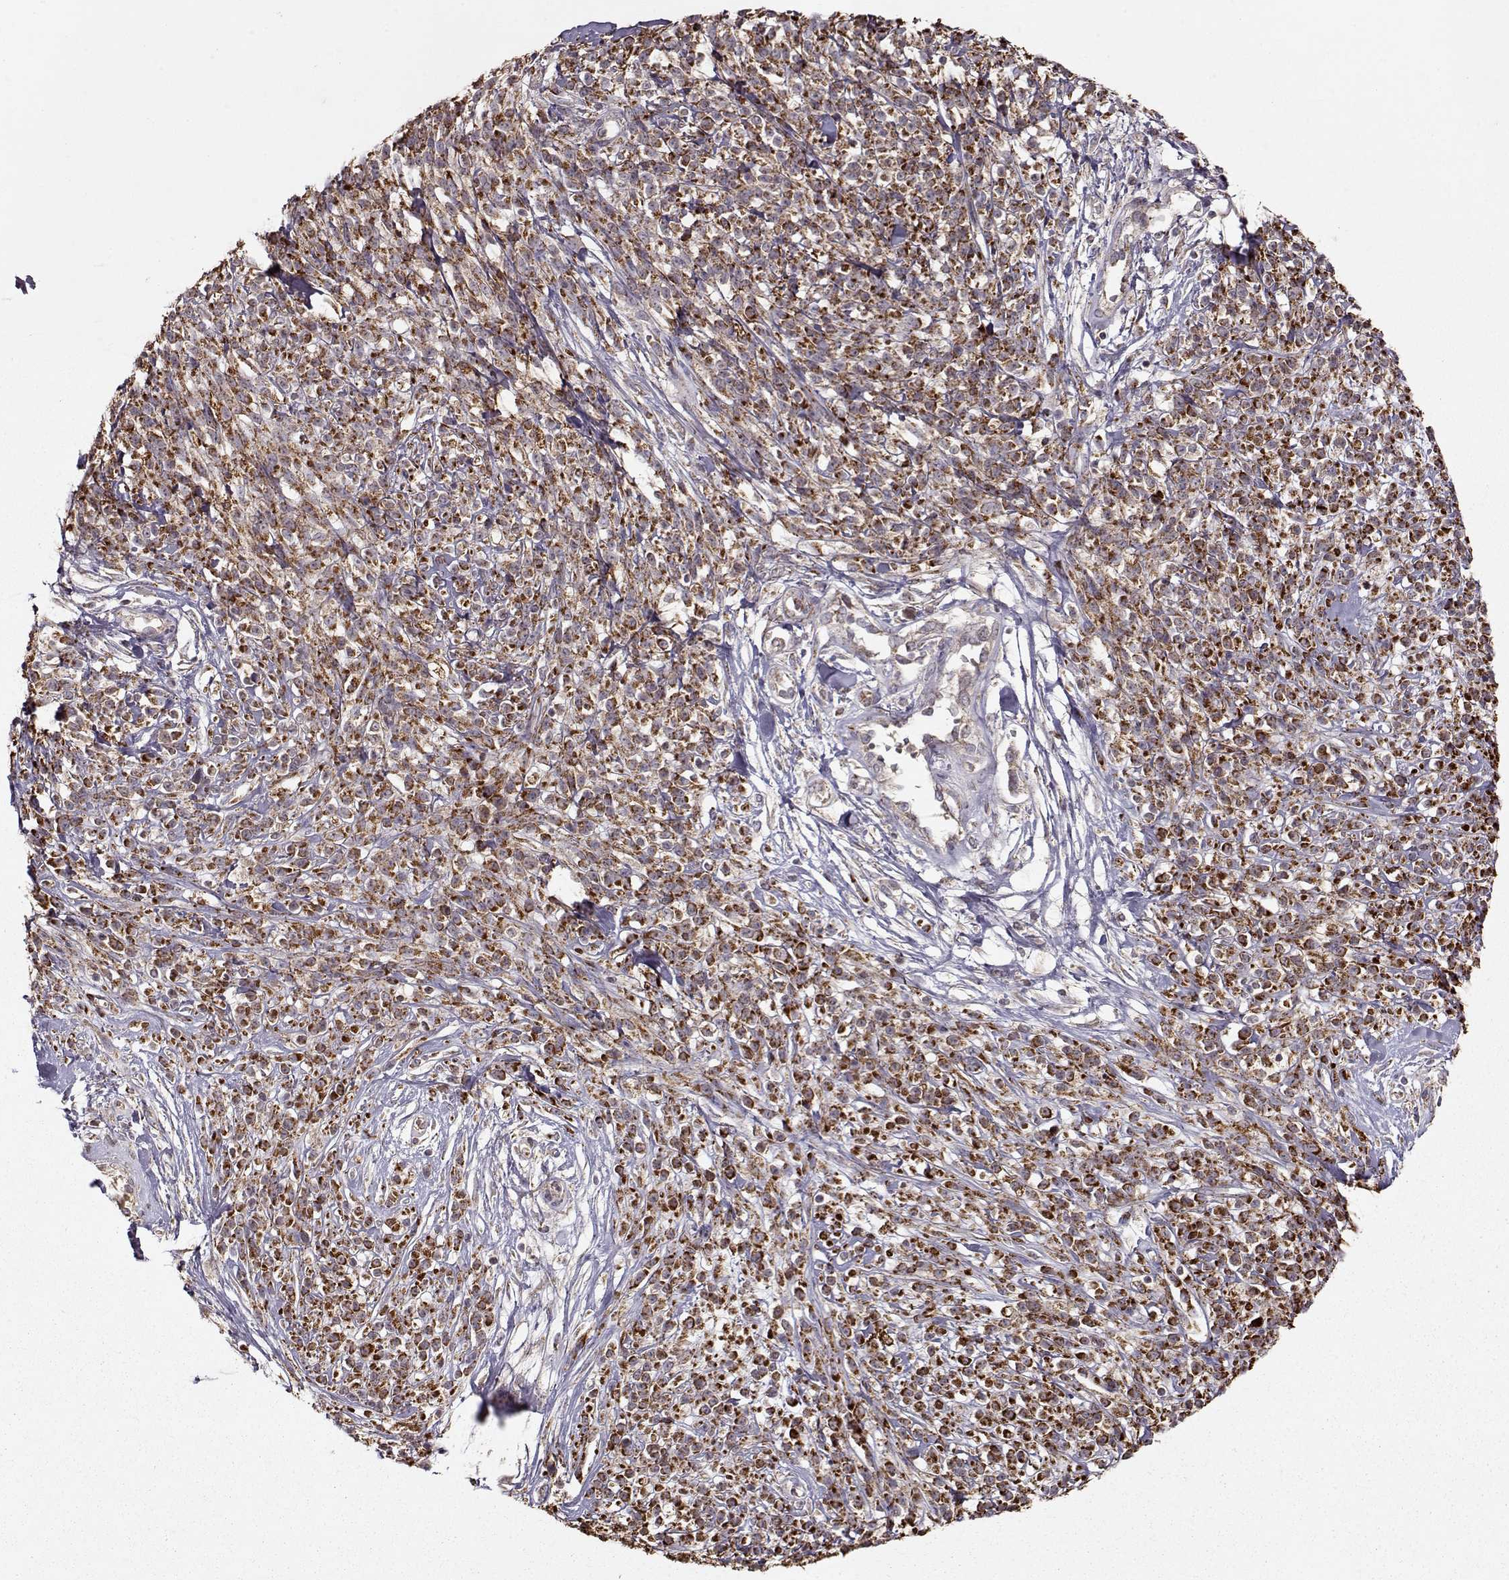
{"staining": {"intensity": "strong", "quantity": ">75%", "location": "cytoplasmic/membranous"}, "tissue": "melanoma", "cell_type": "Tumor cells", "image_type": "cancer", "snomed": [{"axis": "morphology", "description": "Malignant melanoma, NOS"}, {"axis": "topography", "description": "Skin"}, {"axis": "topography", "description": "Skin of trunk"}], "caption": "A high amount of strong cytoplasmic/membranous staining is appreciated in about >75% of tumor cells in malignant melanoma tissue. (DAB = brown stain, brightfield microscopy at high magnification).", "gene": "CMTM3", "patient": {"sex": "male", "age": 74}}